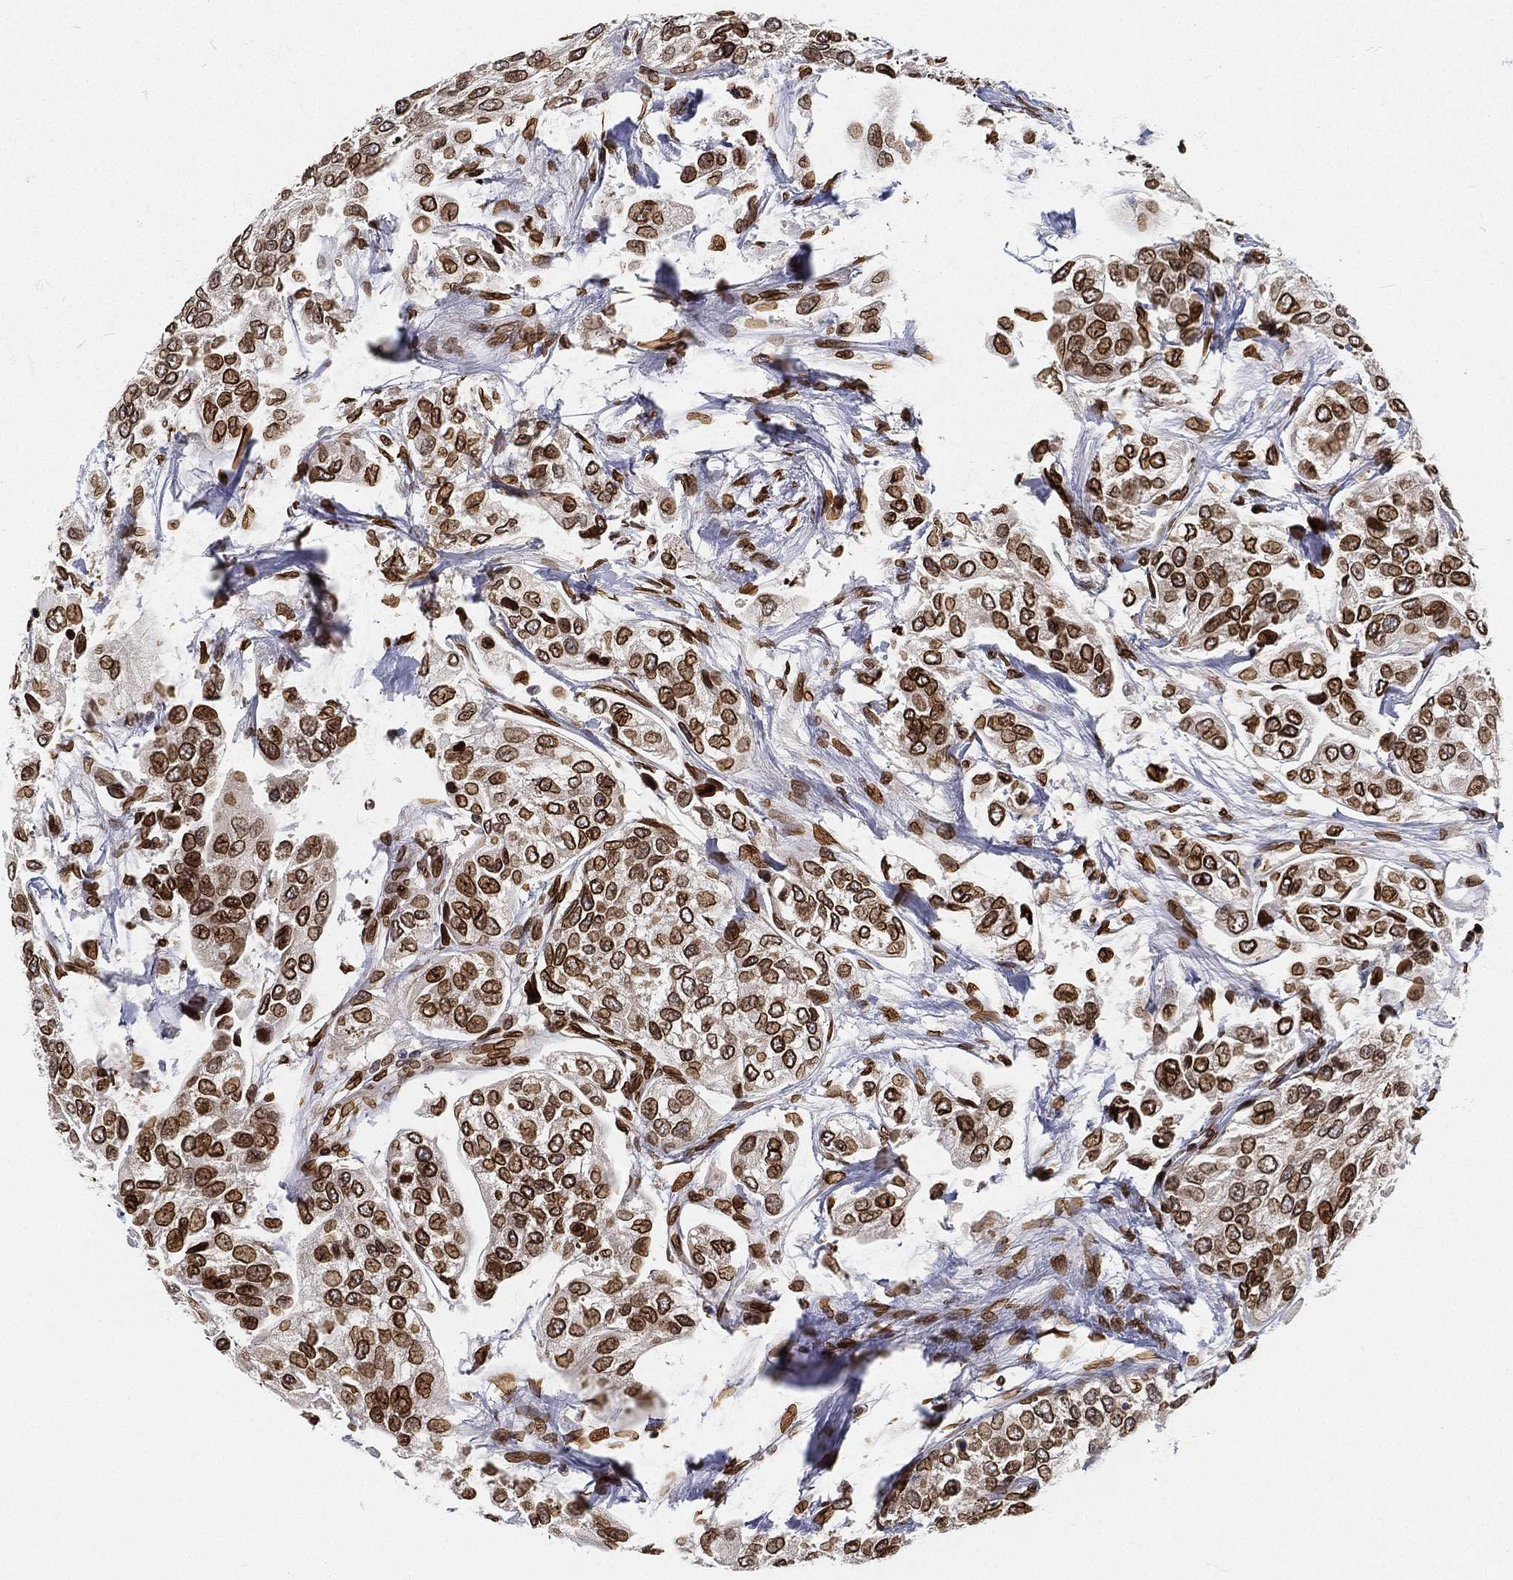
{"staining": {"intensity": "strong", "quantity": ">75%", "location": "cytoplasmic/membranous,nuclear"}, "tissue": "urothelial cancer", "cell_type": "Tumor cells", "image_type": "cancer", "snomed": [{"axis": "morphology", "description": "Urothelial carcinoma, High grade"}, {"axis": "topography", "description": "Urinary bladder"}], "caption": "Immunohistochemical staining of high-grade urothelial carcinoma displays strong cytoplasmic/membranous and nuclear protein staining in about >75% of tumor cells. (DAB = brown stain, brightfield microscopy at high magnification).", "gene": "PALB2", "patient": {"sex": "male", "age": 77}}